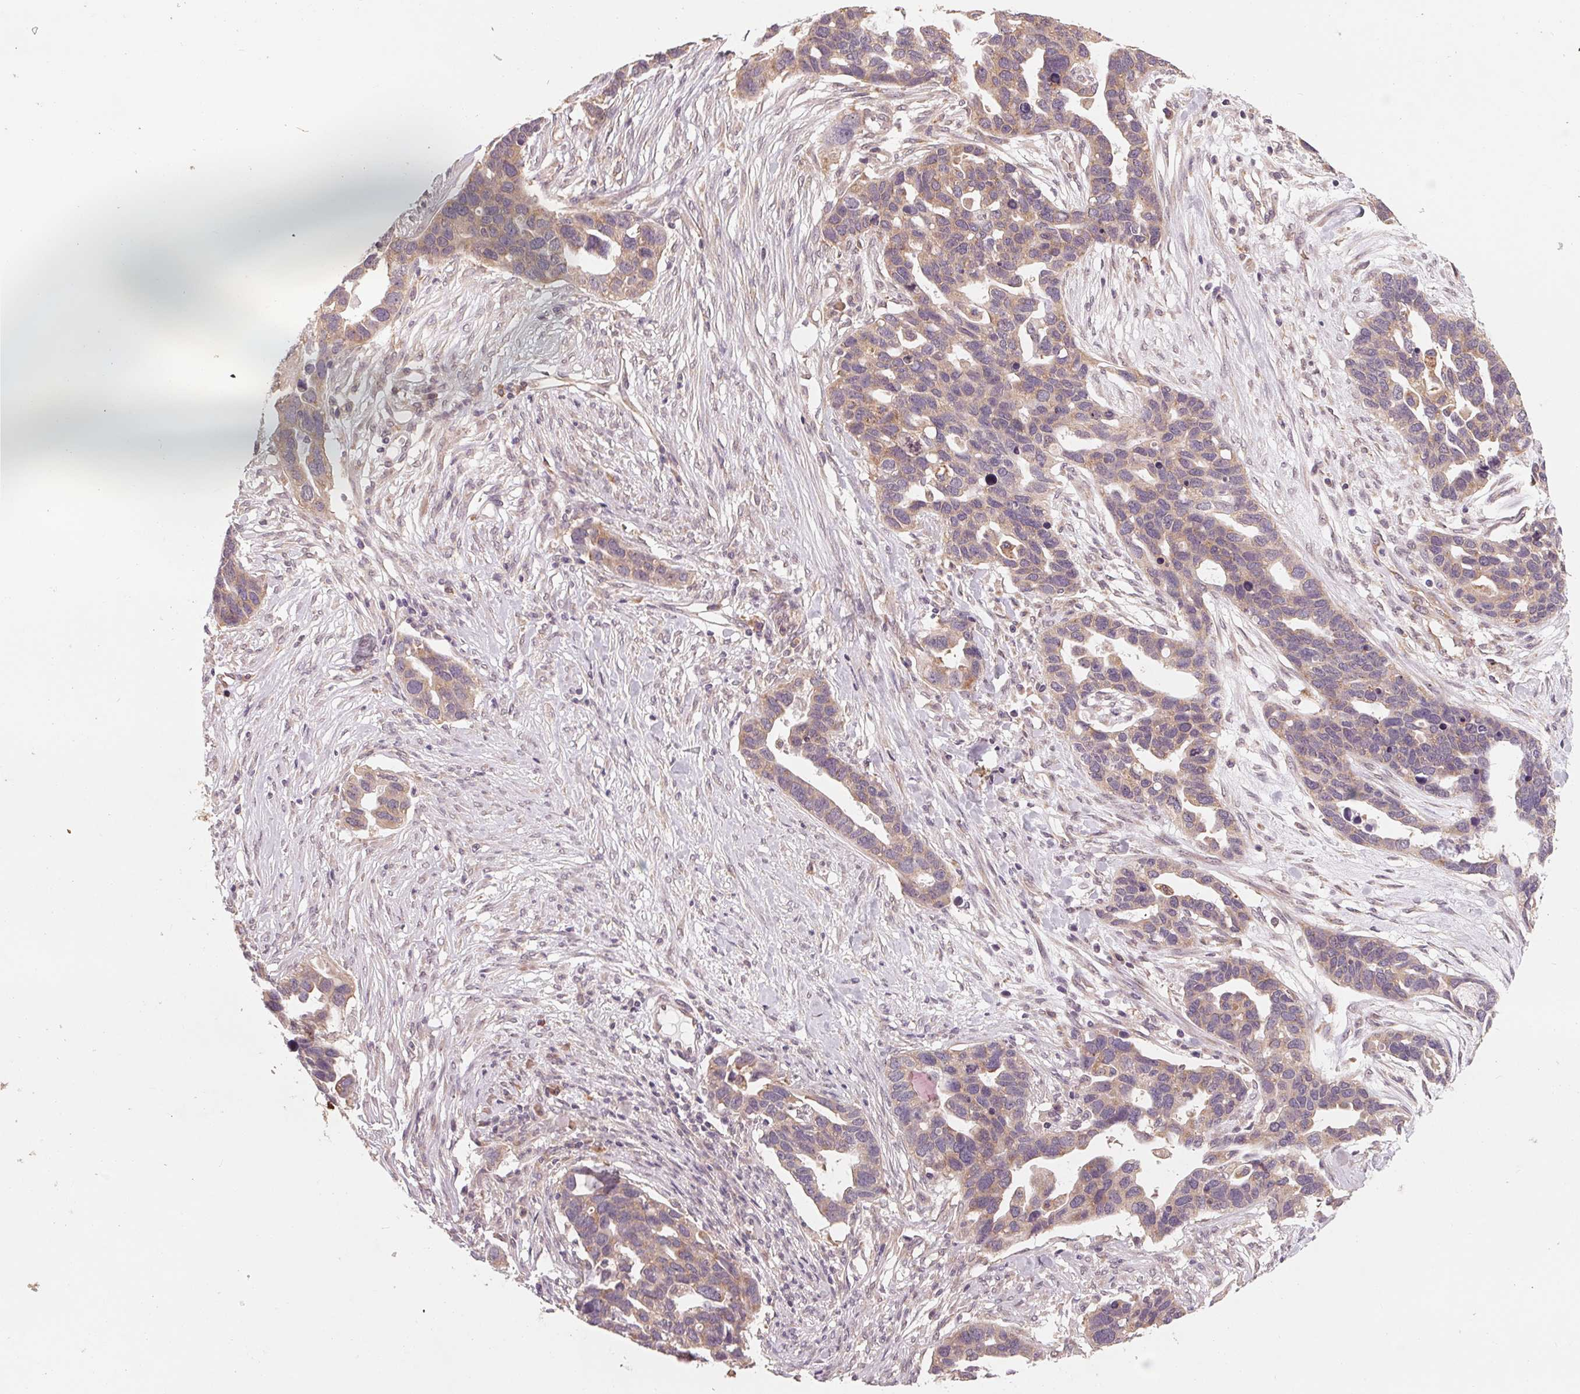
{"staining": {"intensity": "weak", "quantity": ">75%", "location": "cytoplasmic/membranous"}, "tissue": "ovarian cancer", "cell_type": "Tumor cells", "image_type": "cancer", "snomed": [{"axis": "morphology", "description": "Cystadenocarcinoma, serous, NOS"}, {"axis": "topography", "description": "Ovary"}], "caption": "Immunohistochemistry (IHC) staining of serous cystadenocarcinoma (ovarian), which exhibits low levels of weak cytoplasmic/membranous positivity in about >75% of tumor cells indicating weak cytoplasmic/membranous protein expression. The staining was performed using DAB (3,3'-diaminobenzidine) (brown) for protein detection and nuclei were counterstained in hematoxylin (blue).", "gene": "GIGYF2", "patient": {"sex": "female", "age": 54}}